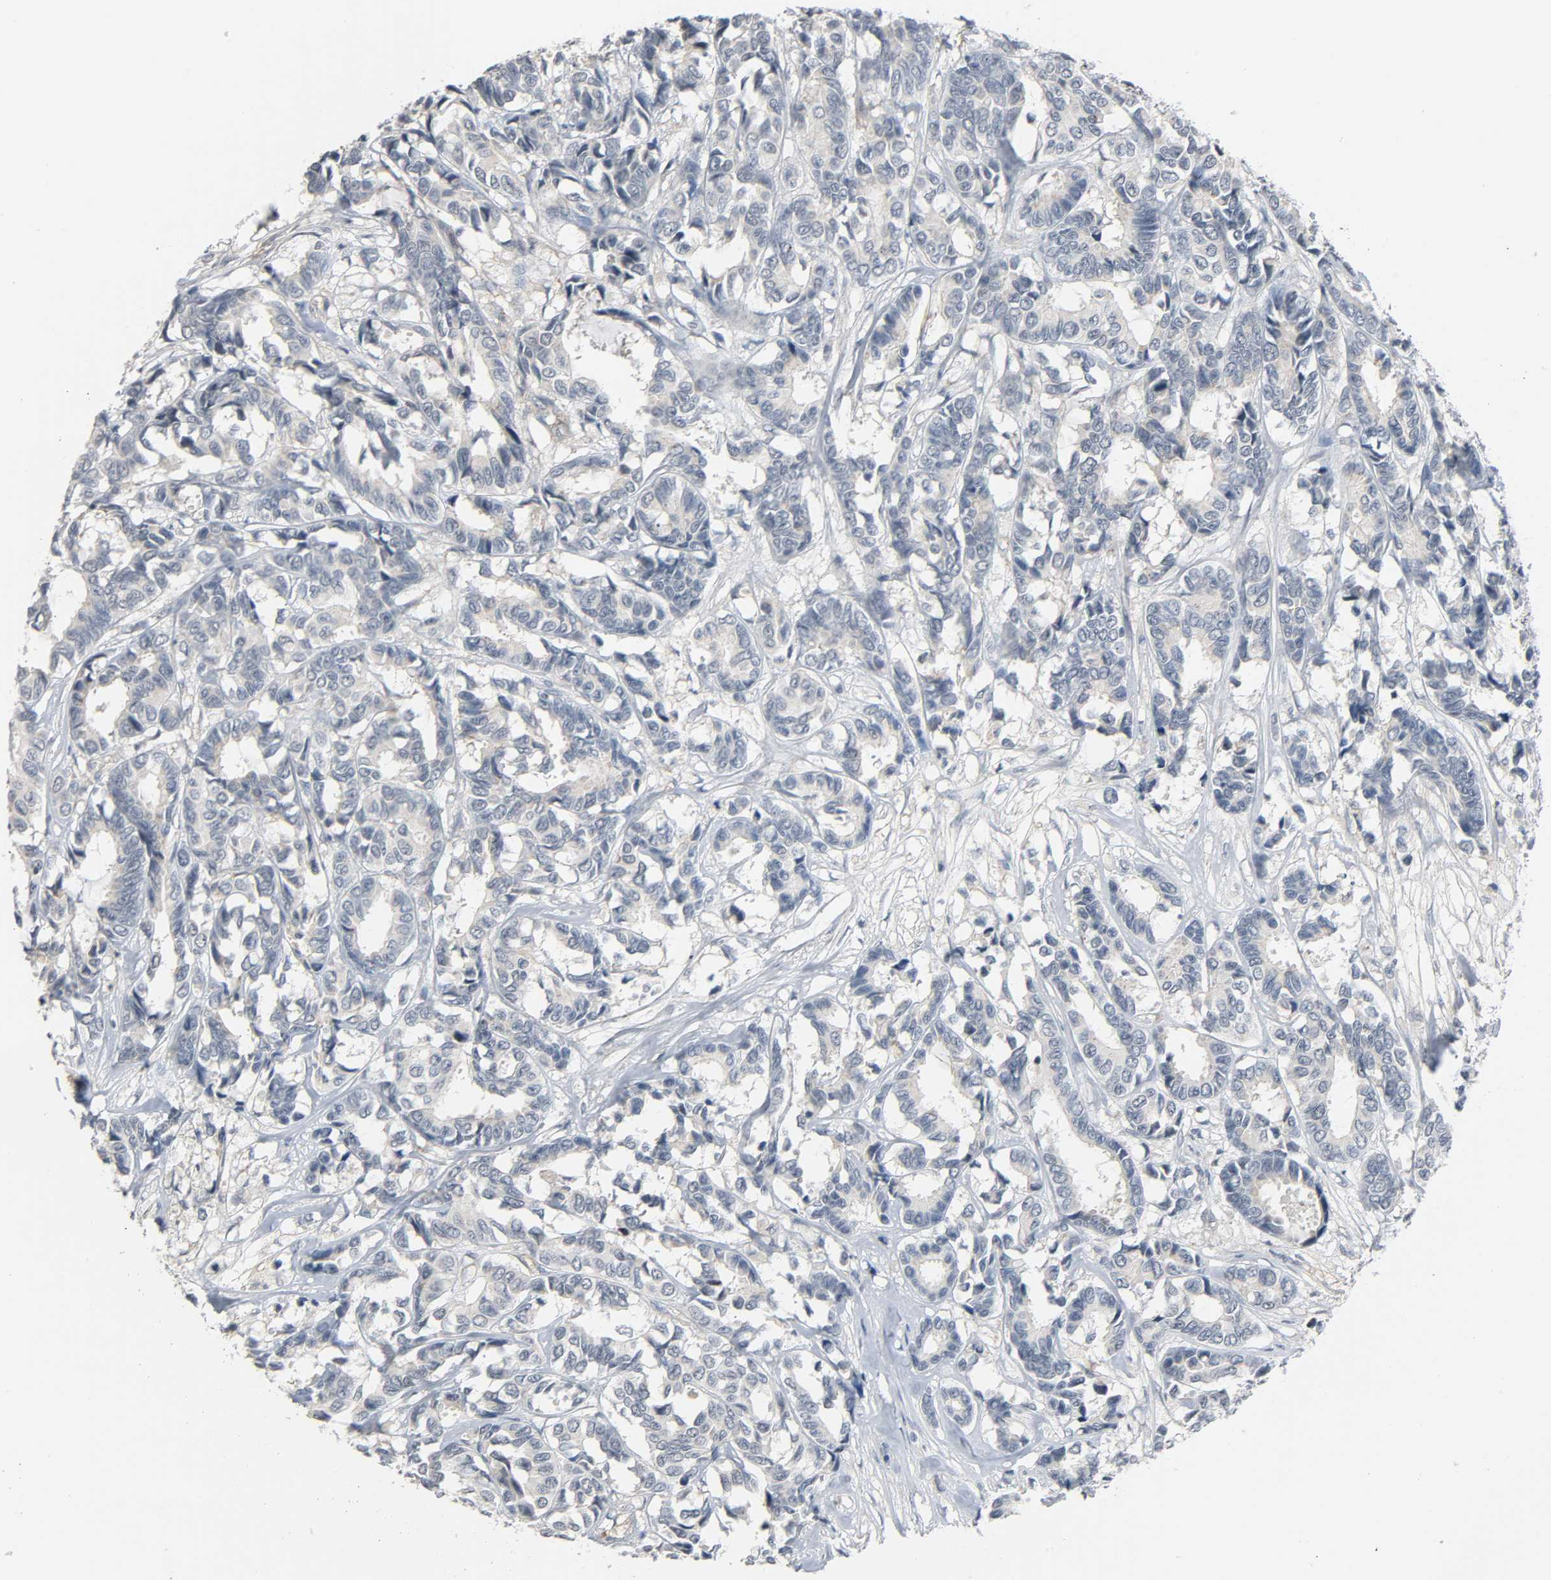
{"staining": {"intensity": "negative", "quantity": "none", "location": "none"}, "tissue": "breast cancer", "cell_type": "Tumor cells", "image_type": "cancer", "snomed": [{"axis": "morphology", "description": "Duct carcinoma"}, {"axis": "topography", "description": "Breast"}], "caption": "This is an IHC image of invasive ductal carcinoma (breast). There is no expression in tumor cells.", "gene": "CD4", "patient": {"sex": "female", "age": 87}}